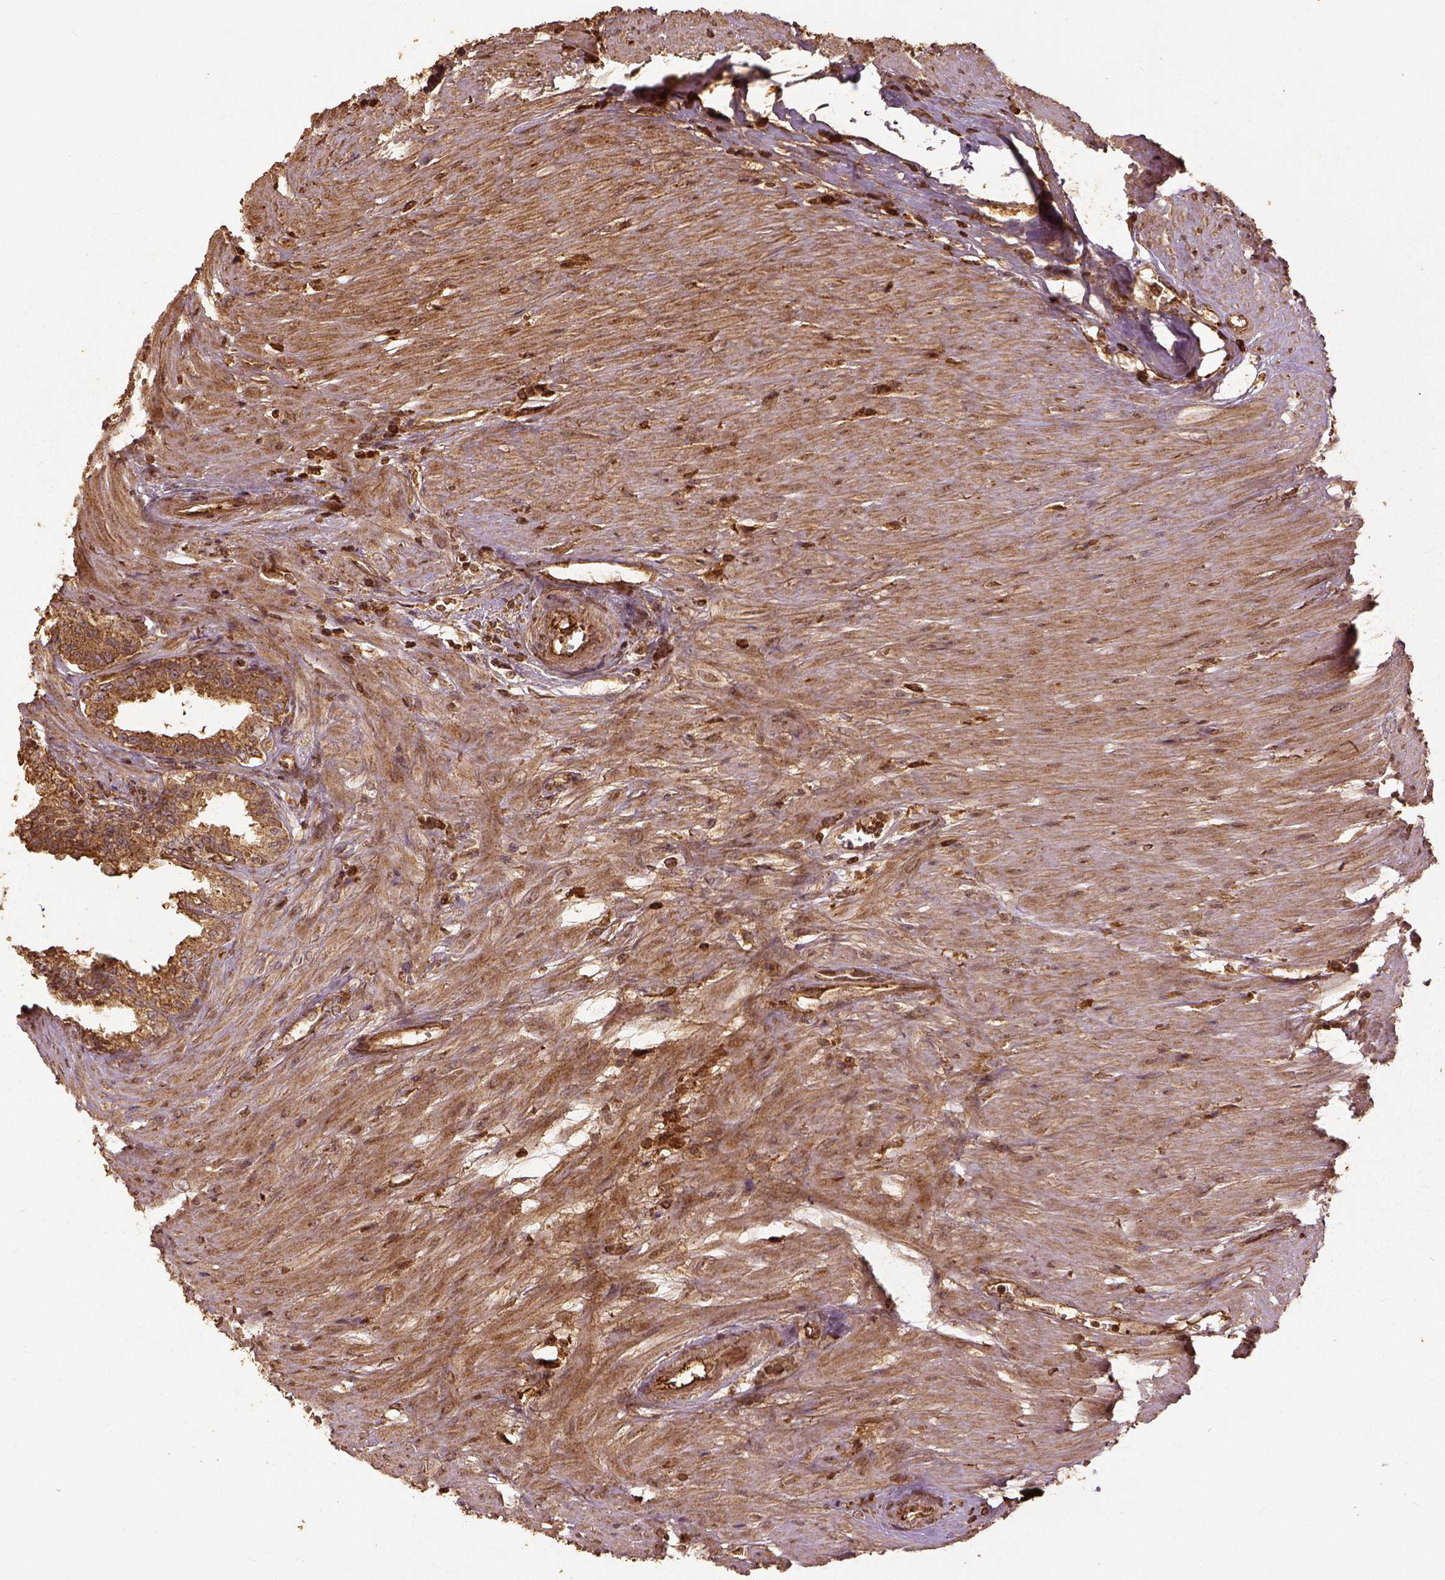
{"staining": {"intensity": "moderate", "quantity": ">75%", "location": "cytoplasmic/membranous"}, "tissue": "seminal vesicle", "cell_type": "Glandular cells", "image_type": "normal", "snomed": [{"axis": "morphology", "description": "Normal tissue, NOS"}, {"axis": "morphology", "description": "Urothelial carcinoma, NOS"}, {"axis": "topography", "description": "Urinary bladder"}, {"axis": "topography", "description": "Seminal veicle"}], "caption": "Human seminal vesicle stained for a protein (brown) shows moderate cytoplasmic/membranous positive expression in approximately >75% of glandular cells.", "gene": "VEGFA", "patient": {"sex": "male", "age": 76}}